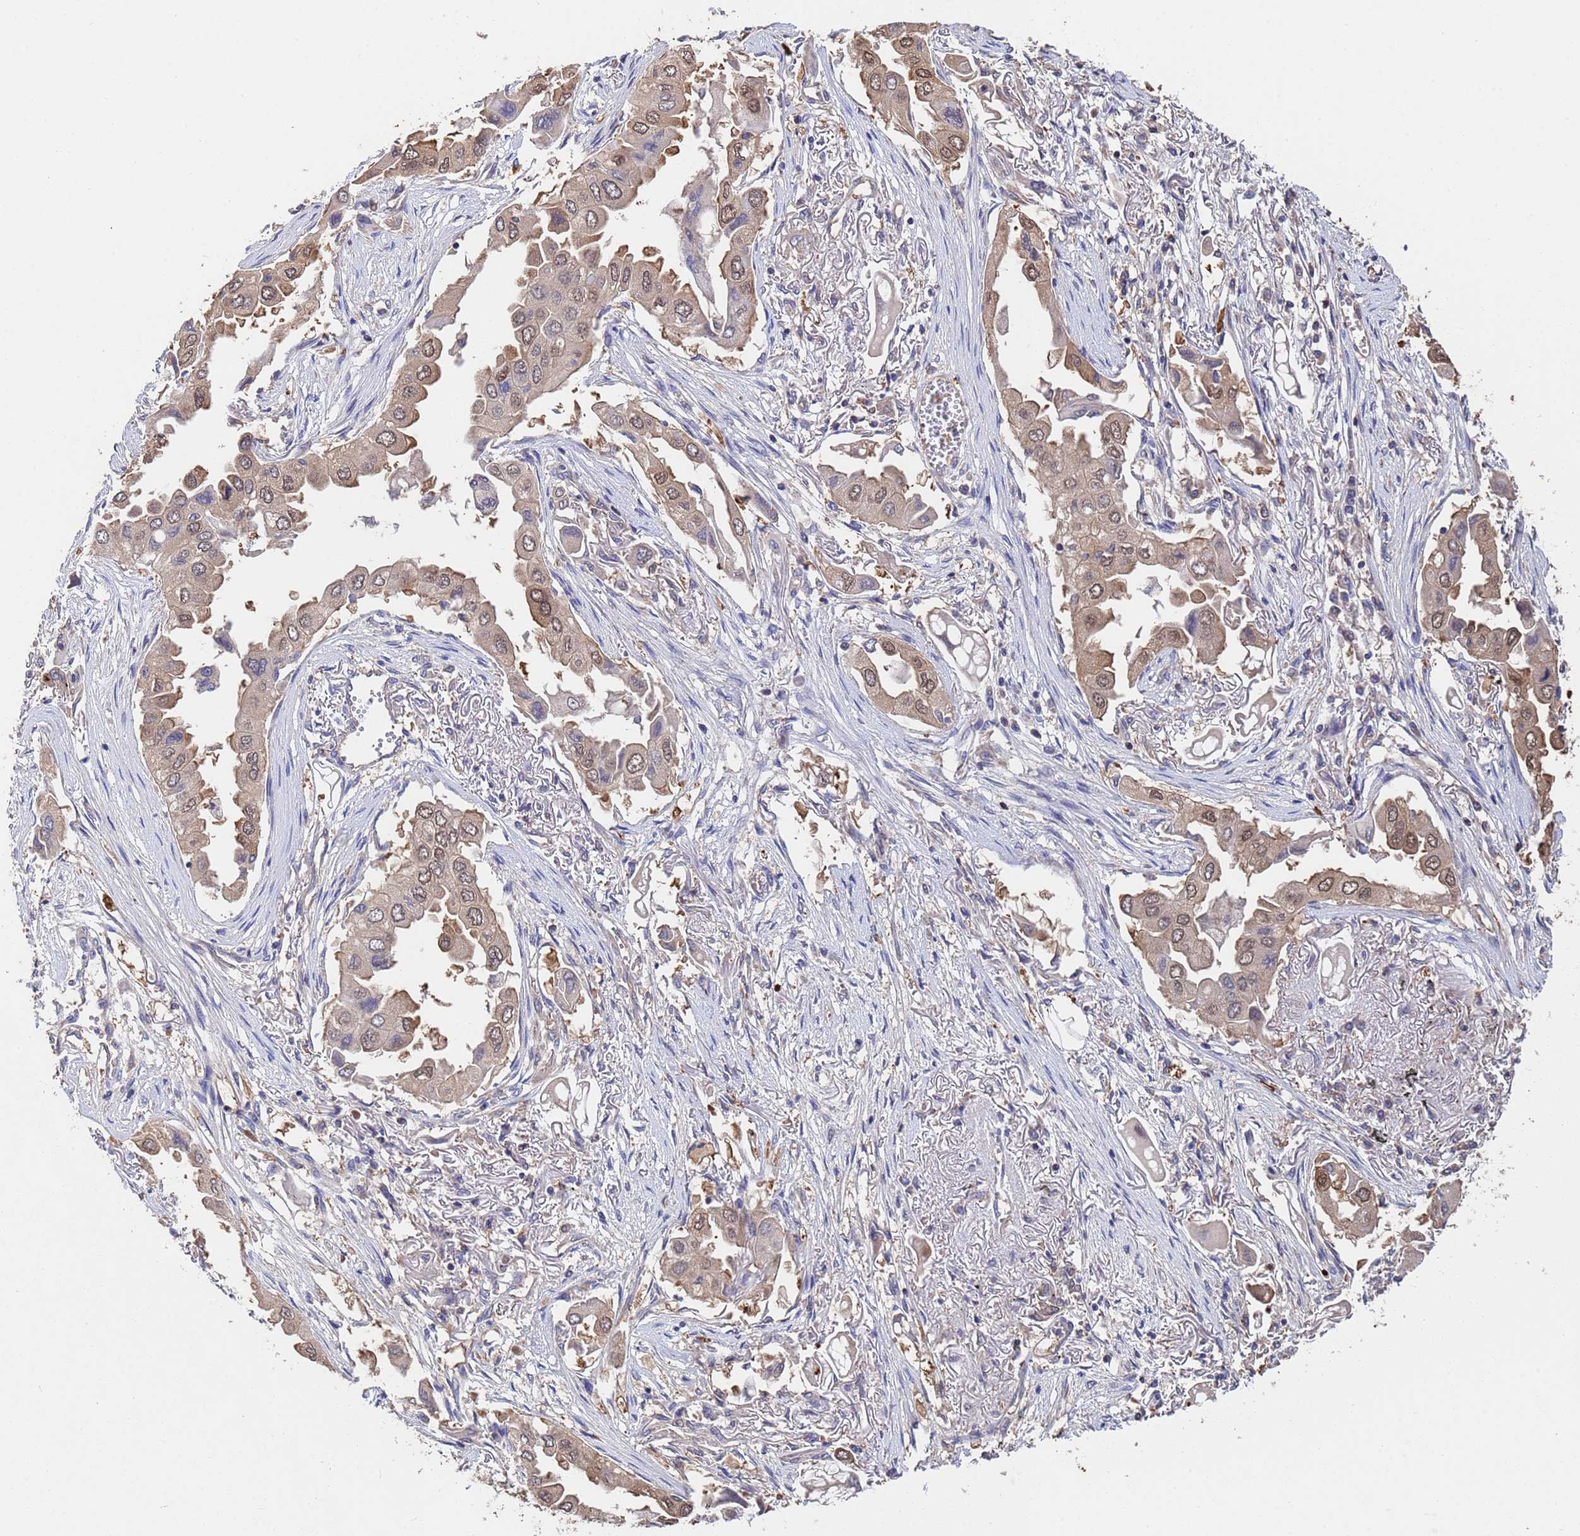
{"staining": {"intensity": "moderate", "quantity": ">75%", "location": "cytoplasmic/membranous,nuclear"}, "tissue": "lung cancer", "cell_type": "Tumor cells", "image_type": "cancer", "snomed": [{"axis": "morphology", "description": "Adenocarcinoma, NOS"}, {"axis": "topography", "description": "Lung"}], "caption": "This is an image of IHC staining of adenocarcinoma (lung), which shows moderate positivity in the cytoplasmic/membranous and nuclear of tumor cells.", "gene": "FAM25A", "patient": {"sex": "female", "age": 76}}